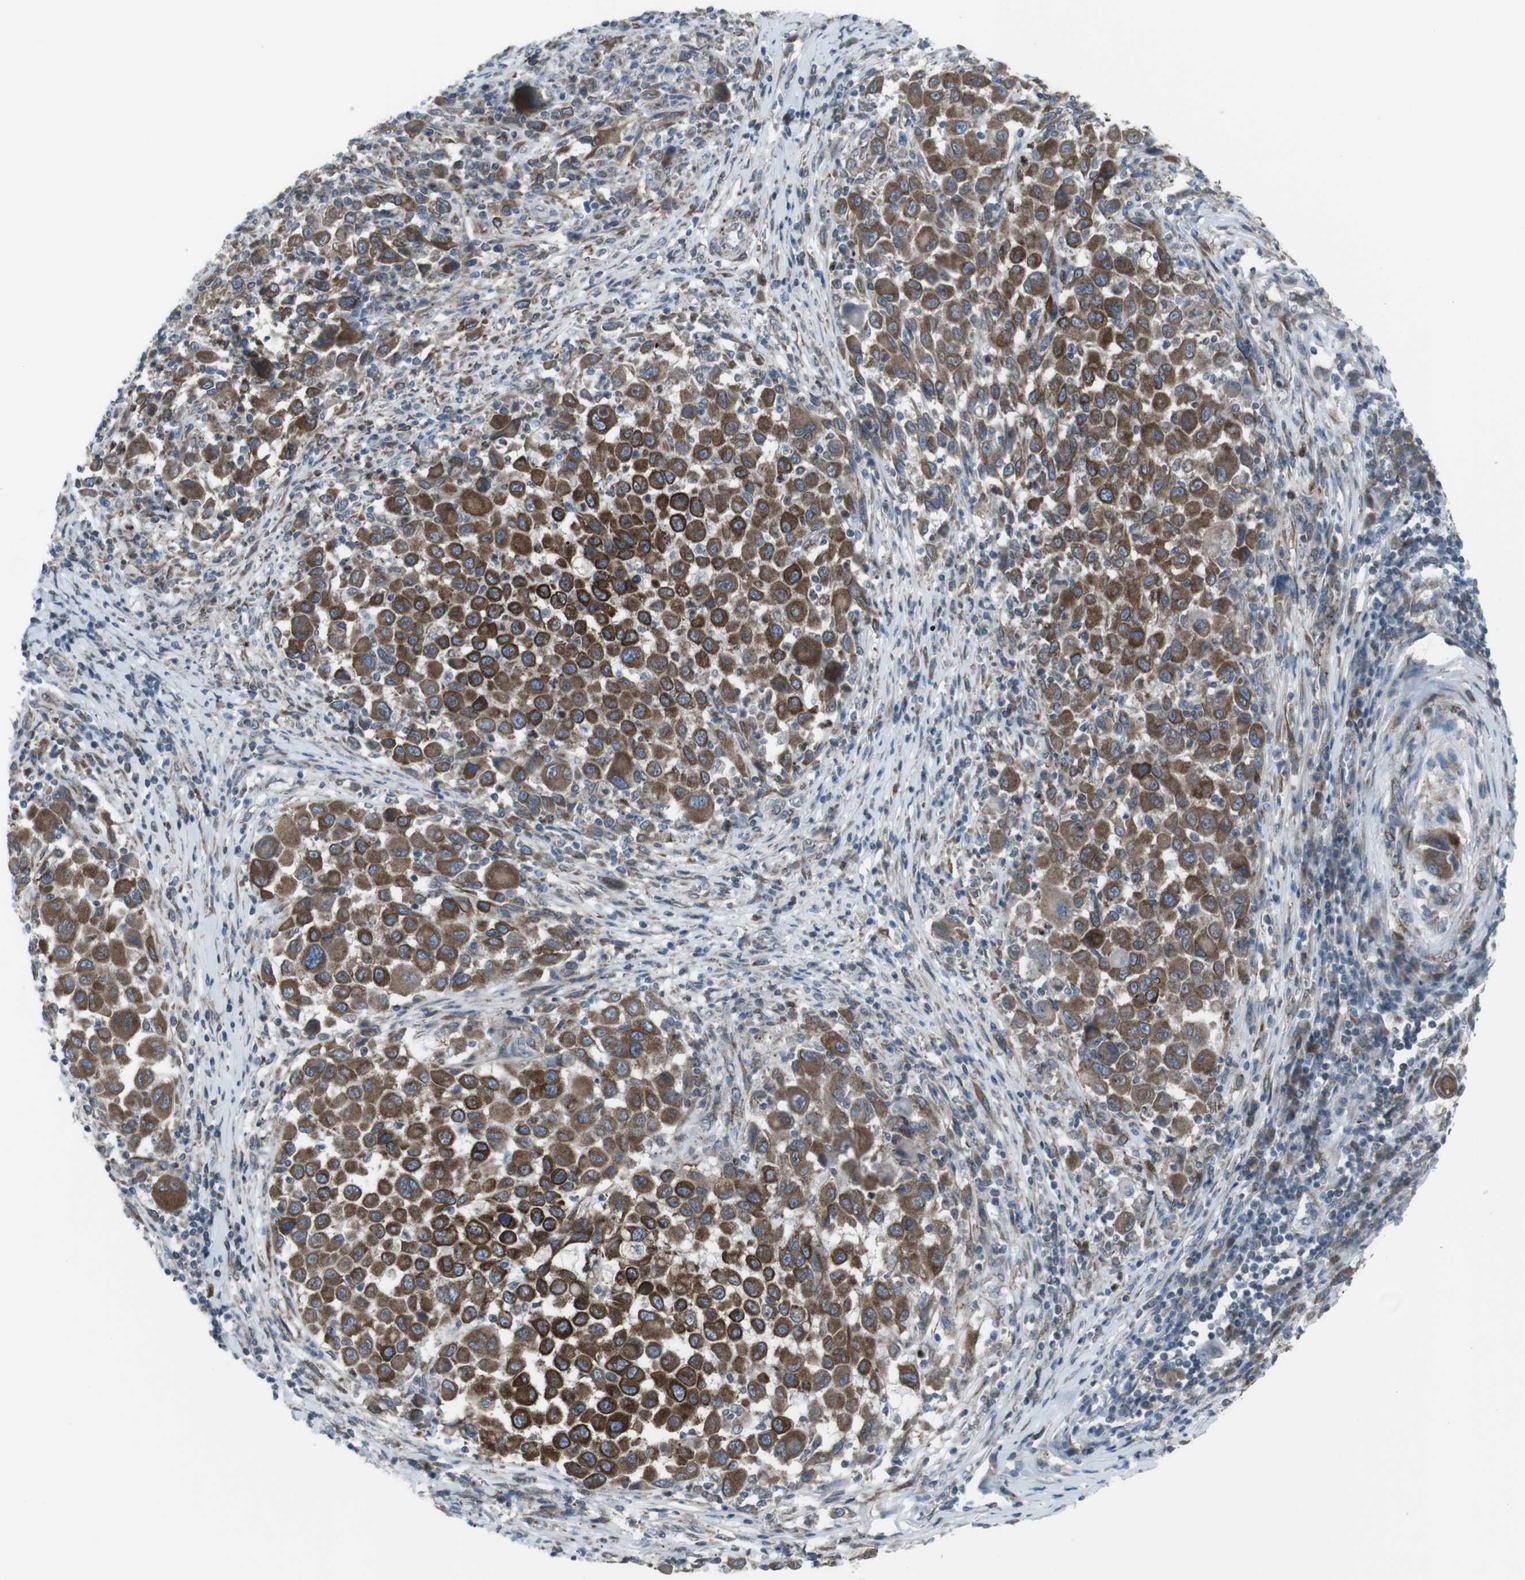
{"staining": {"intensity": "moderate", "quantity": ">75%", "location": "cytoplasmic/membranous"}, "tissue": "melanoma", "cell_type": "Tumor cells", "image_type": "cancer", "snomed": [{"axis": "morphology", "description": "Malignant melanoma, Metastatic site"}, {"axis": "topography", "description": "Lymph node"}], "caption": "Brown immunohistochemical staining in melanoma displays moderate cytoplasmic/membranous positivity in approximately >75% of tumor cells.", "gene": "LNPK", "patient": {"sex": "male", "age": 61}}